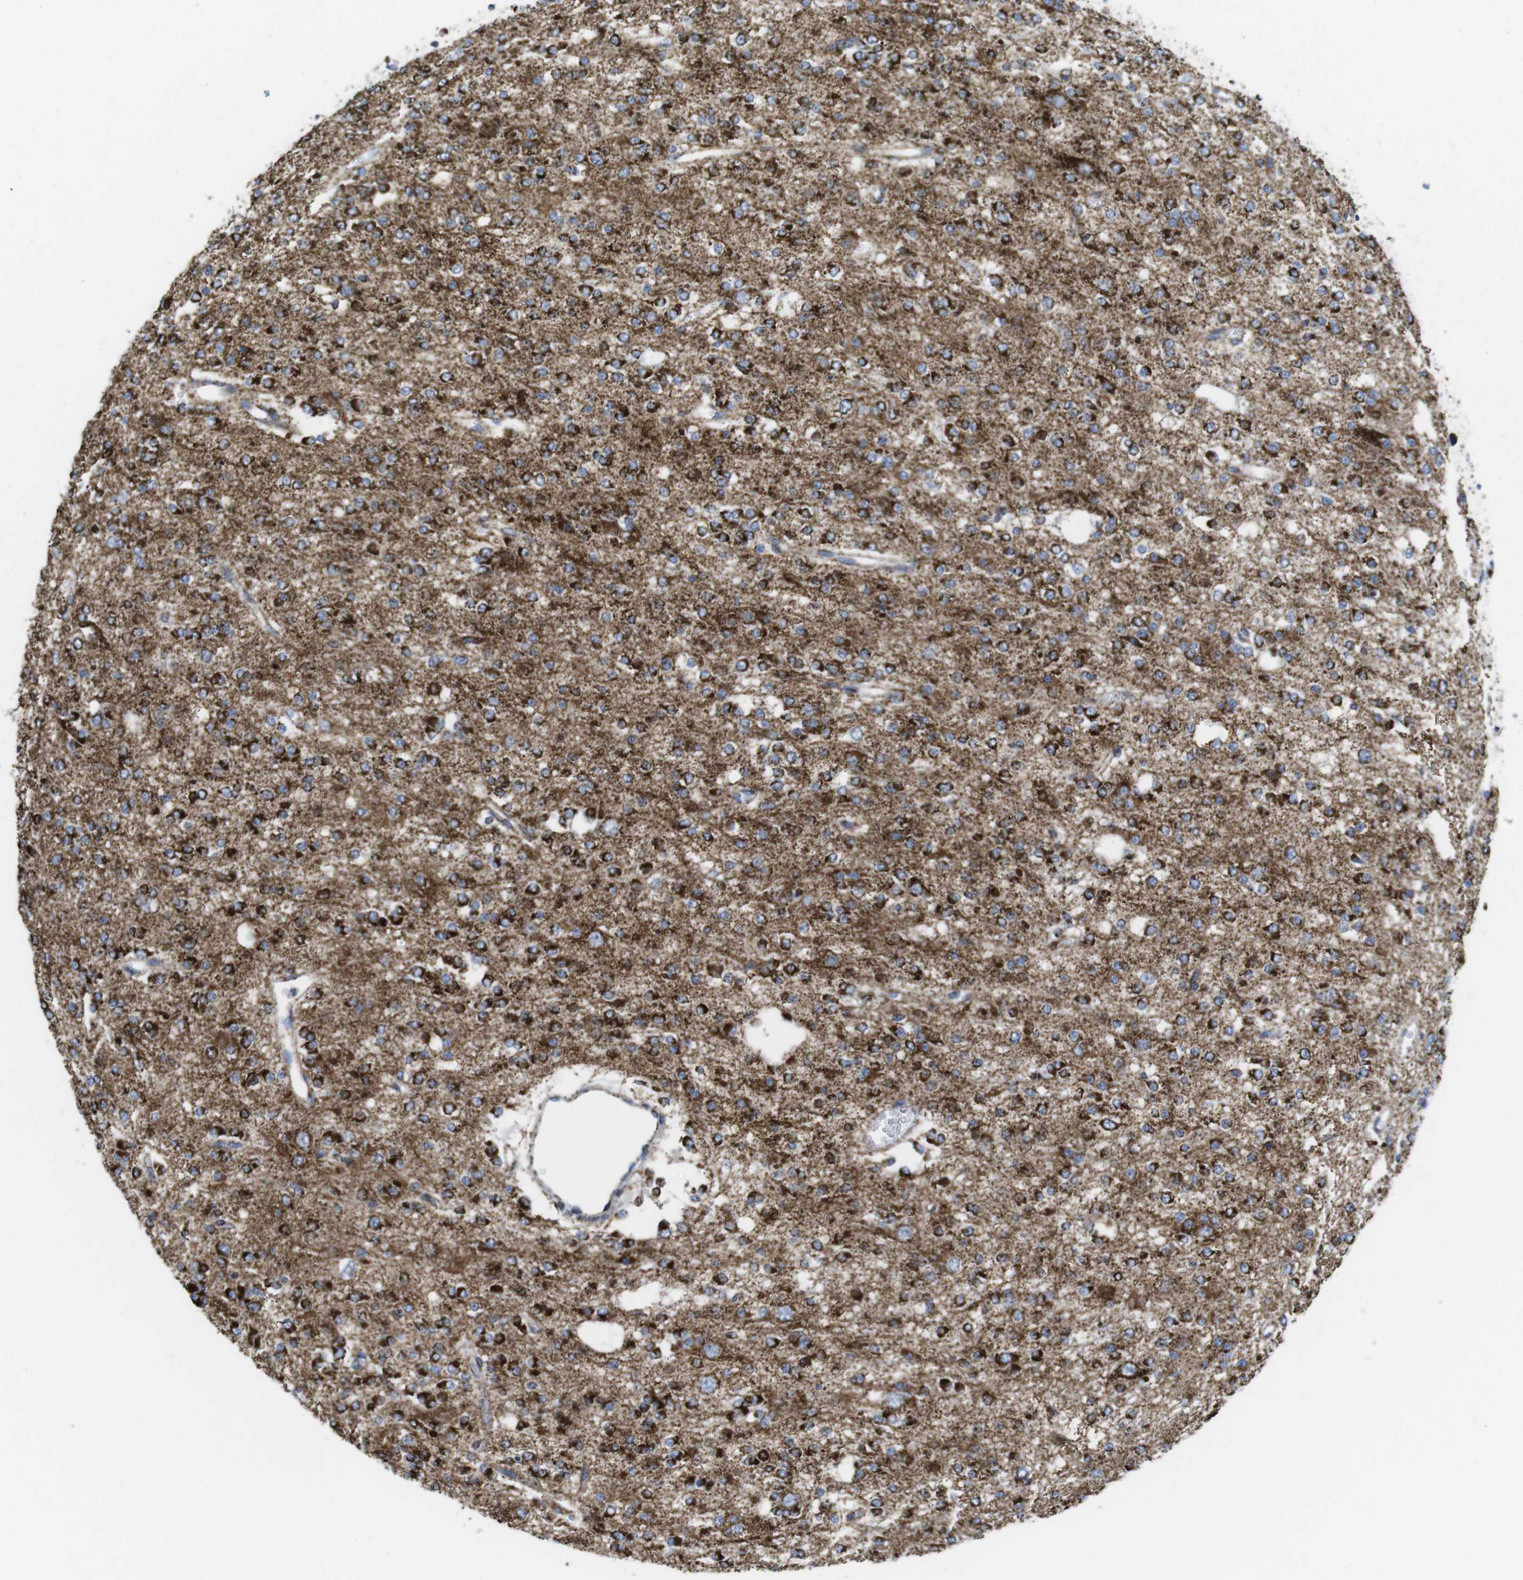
{"staining": {"intensity": "strong", "quantity": ">75%", "location": "cytoplasmic/membranous"}, "tissue": "glioma", "cell_type": "Tumor cells", "image_type": "cancer", "snomed": [{"axis": "morphology", "description": "Glioma, malignant, Low grade"}, {"axis": "topography", "description": "Brain"}], "caption": "The image demonstrates staining of glioma, revealing strong cytoplasmic/membranous protein staining (brown color) within tumor cells.", "gene": "ATP5PO", "patient": {"sex": "male", "age": 38}}